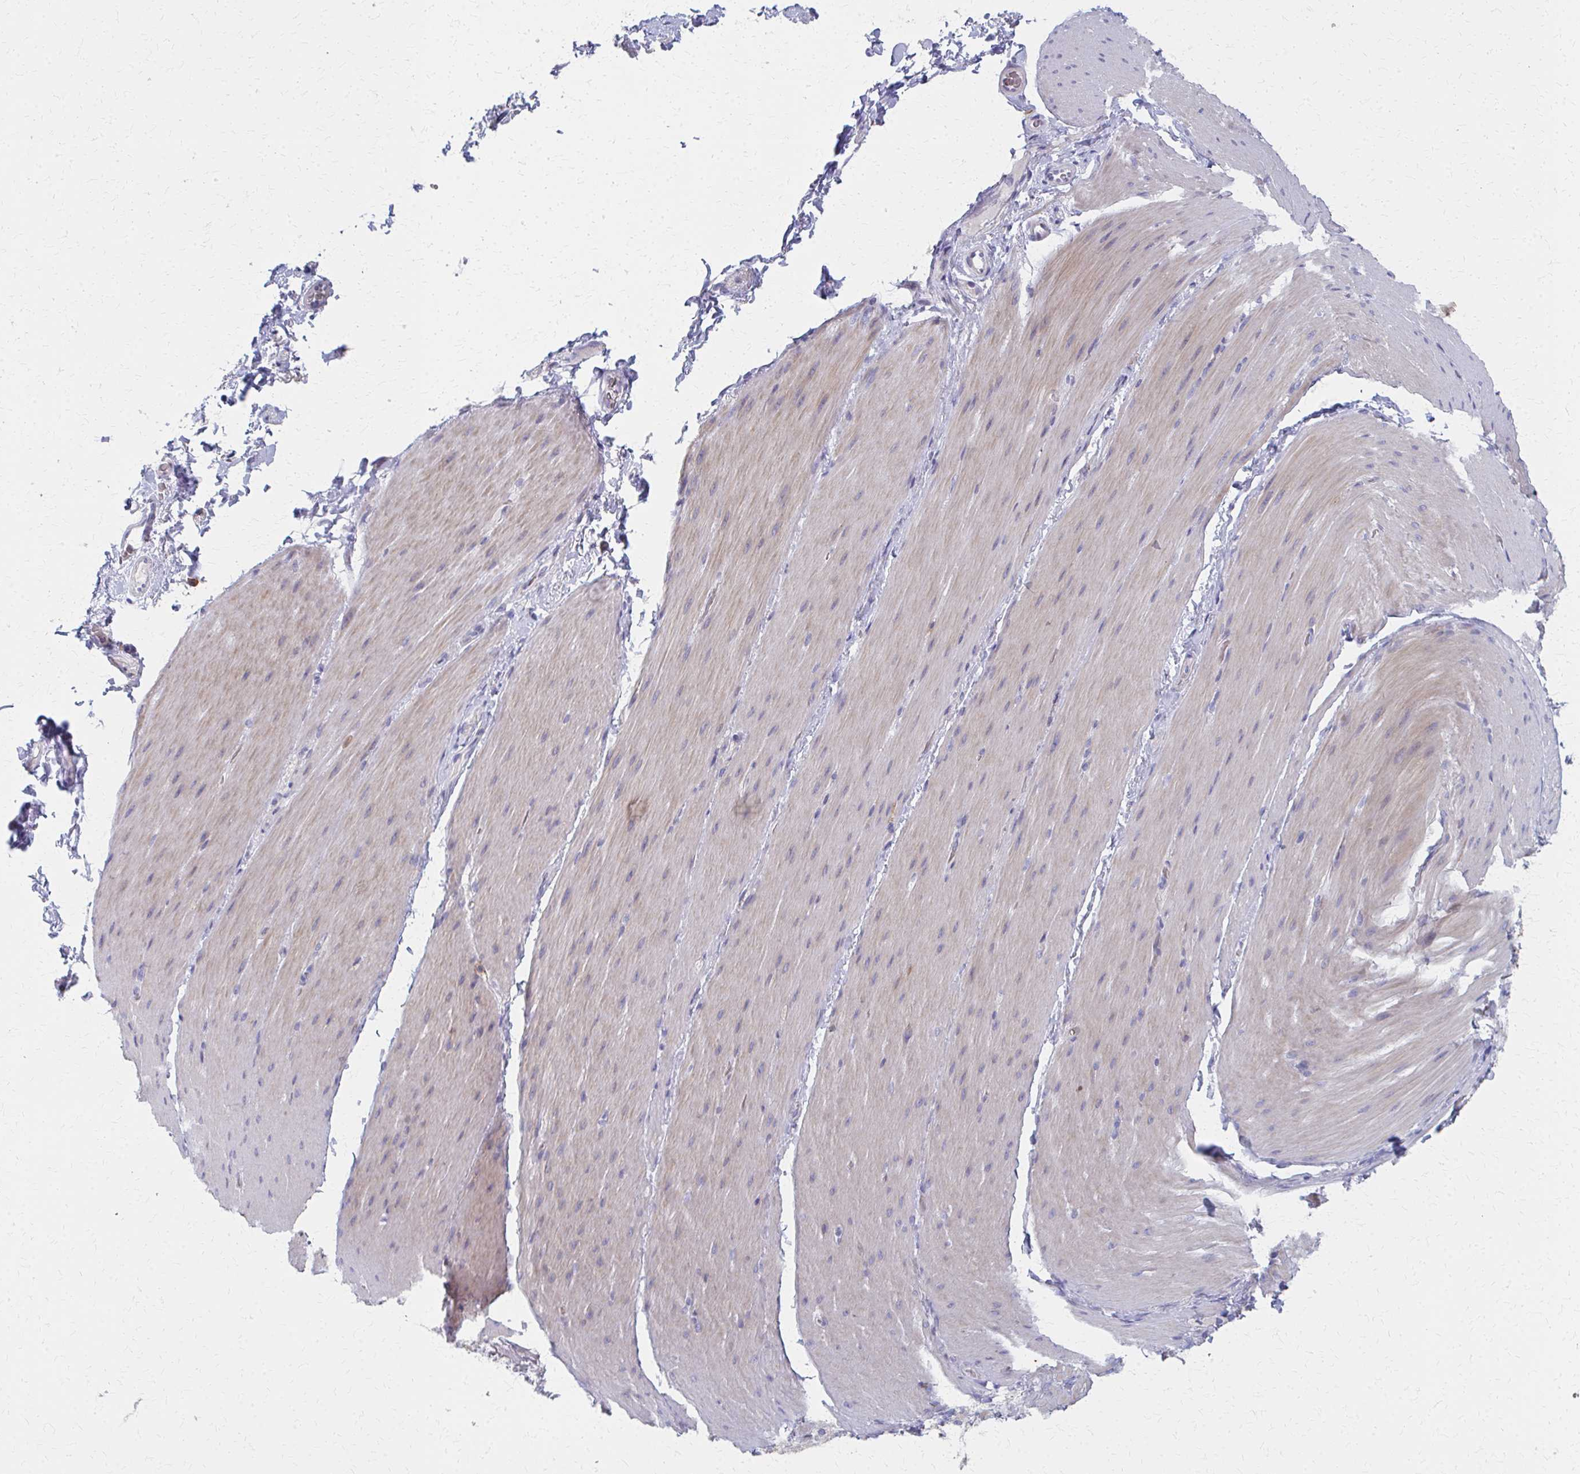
{"staining": {"intensity": "weak", "quantity": "25%-75%", "location": "cytoplasmic/membranous"}, "tissue": "smooth muscle", "cell_type": "Smooth muscle cells", "image_type": "normal", "snomed": [{"axis": "morphology", "description": "Normal tissue, NOS"}, {"axis": "topography", "description": "Smooth muscle"}, {"axis": "topography", "description": "Colon"}], "caption": "Immunohistochemistry (IHC) of benign human smooth muscle displays low levels of weak cytoplasmic/membranous expression in about 25%-75% of smooth muscle cells.", "gene": "MS4A2", "patient": {"sex": "male", "age": 73}}